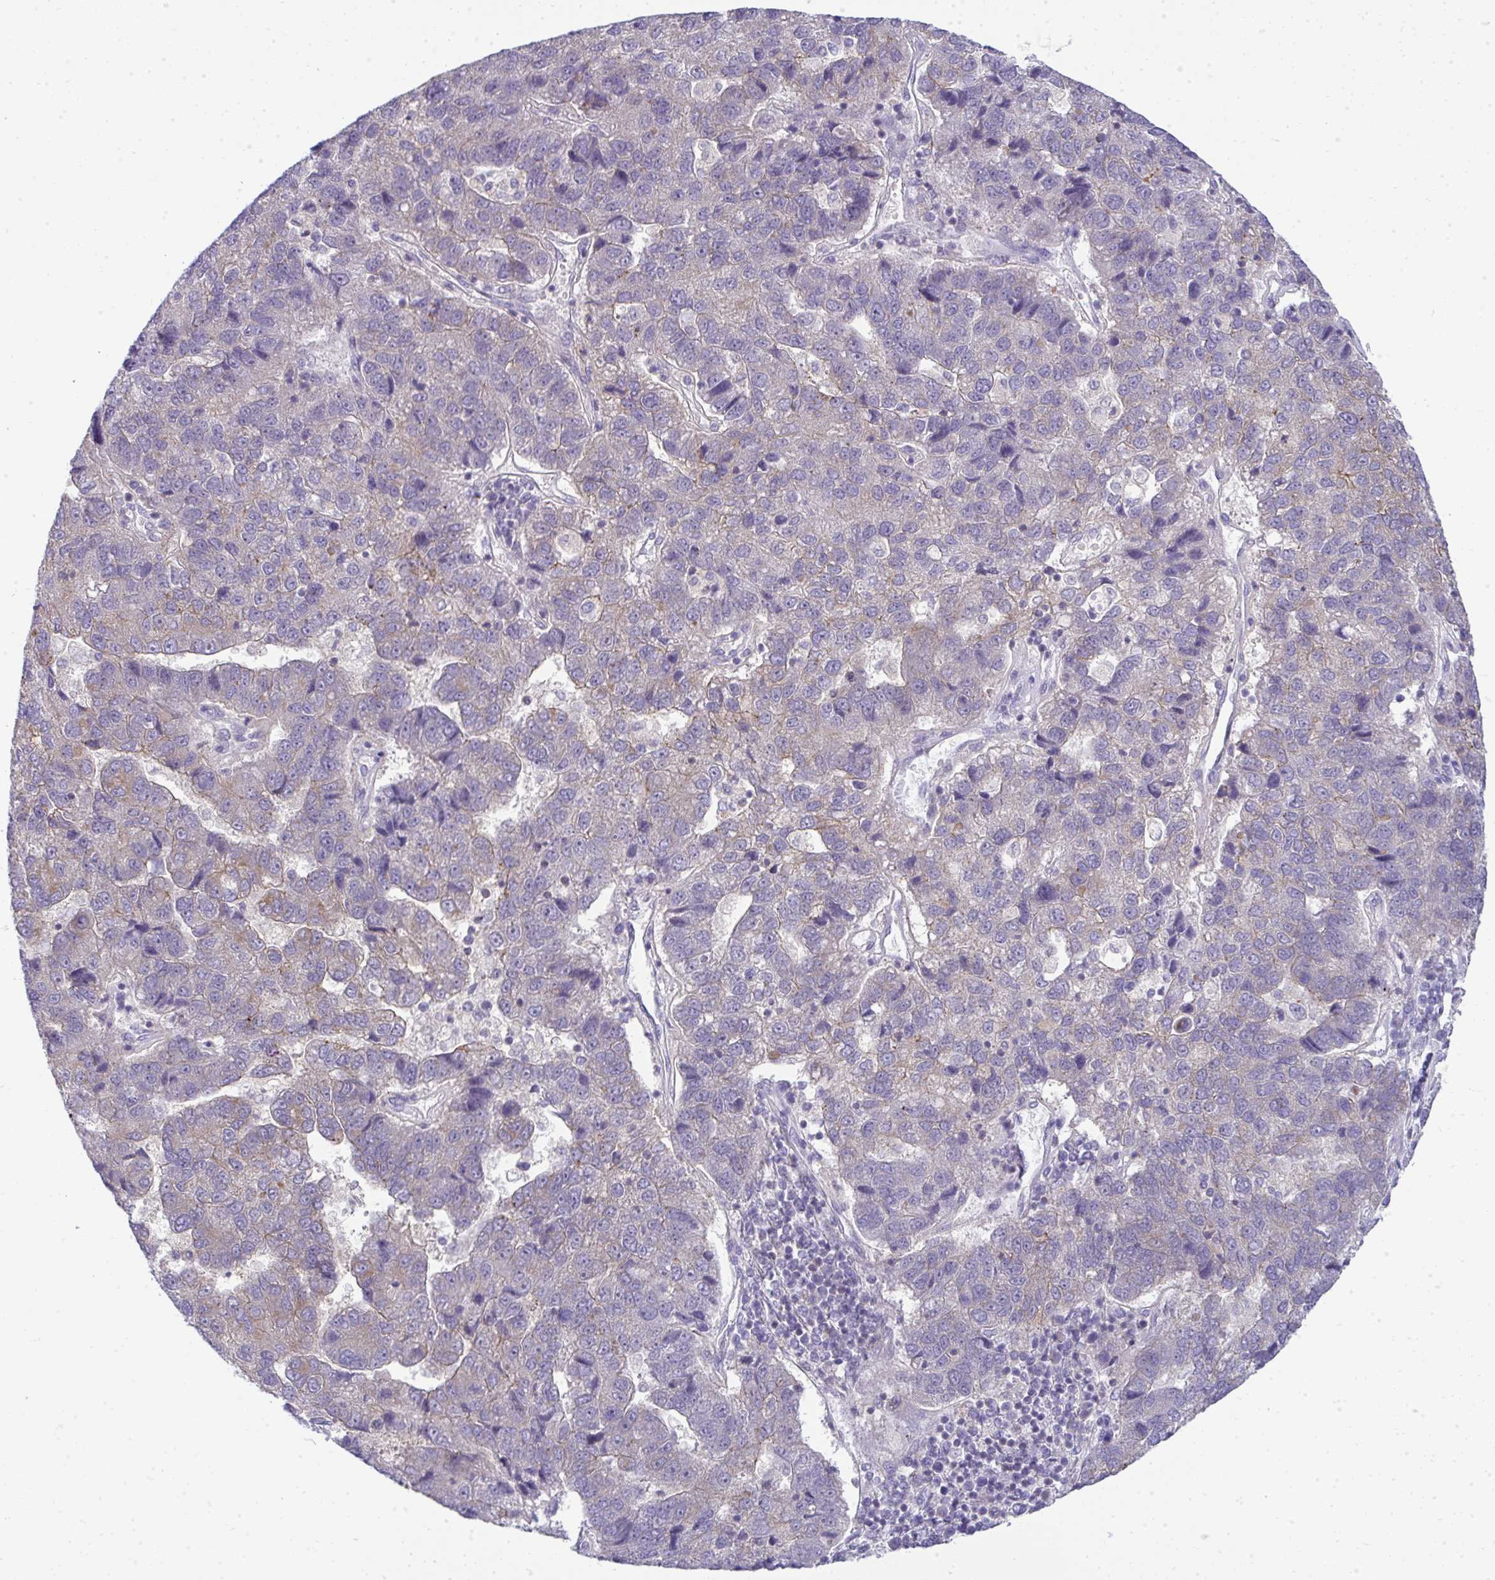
{"staining": {"intensity": "negative", "quantity": "none", "location": "none"}, "tissue": "pancreatic cancer", "cell_type": "Tumor cells", "image_type": "cancer", "snomed": [{"axis": "morphology", "description": "Adenocarcinoma, NOS"}, {"axis": "topography", "description": "Pancreas"}], "caption": "This is a histopathology image of immunohistochemistry (IHC) staining of pancreatic cancer (adenocarcinoma), which shows no staining in tumor cells. The staining is performed using DAB brown chromogen with nuclei counter-stained in using hematoxylin.", "gene": "VPS4B", "patient": {"sex": "female", "age": 61}}